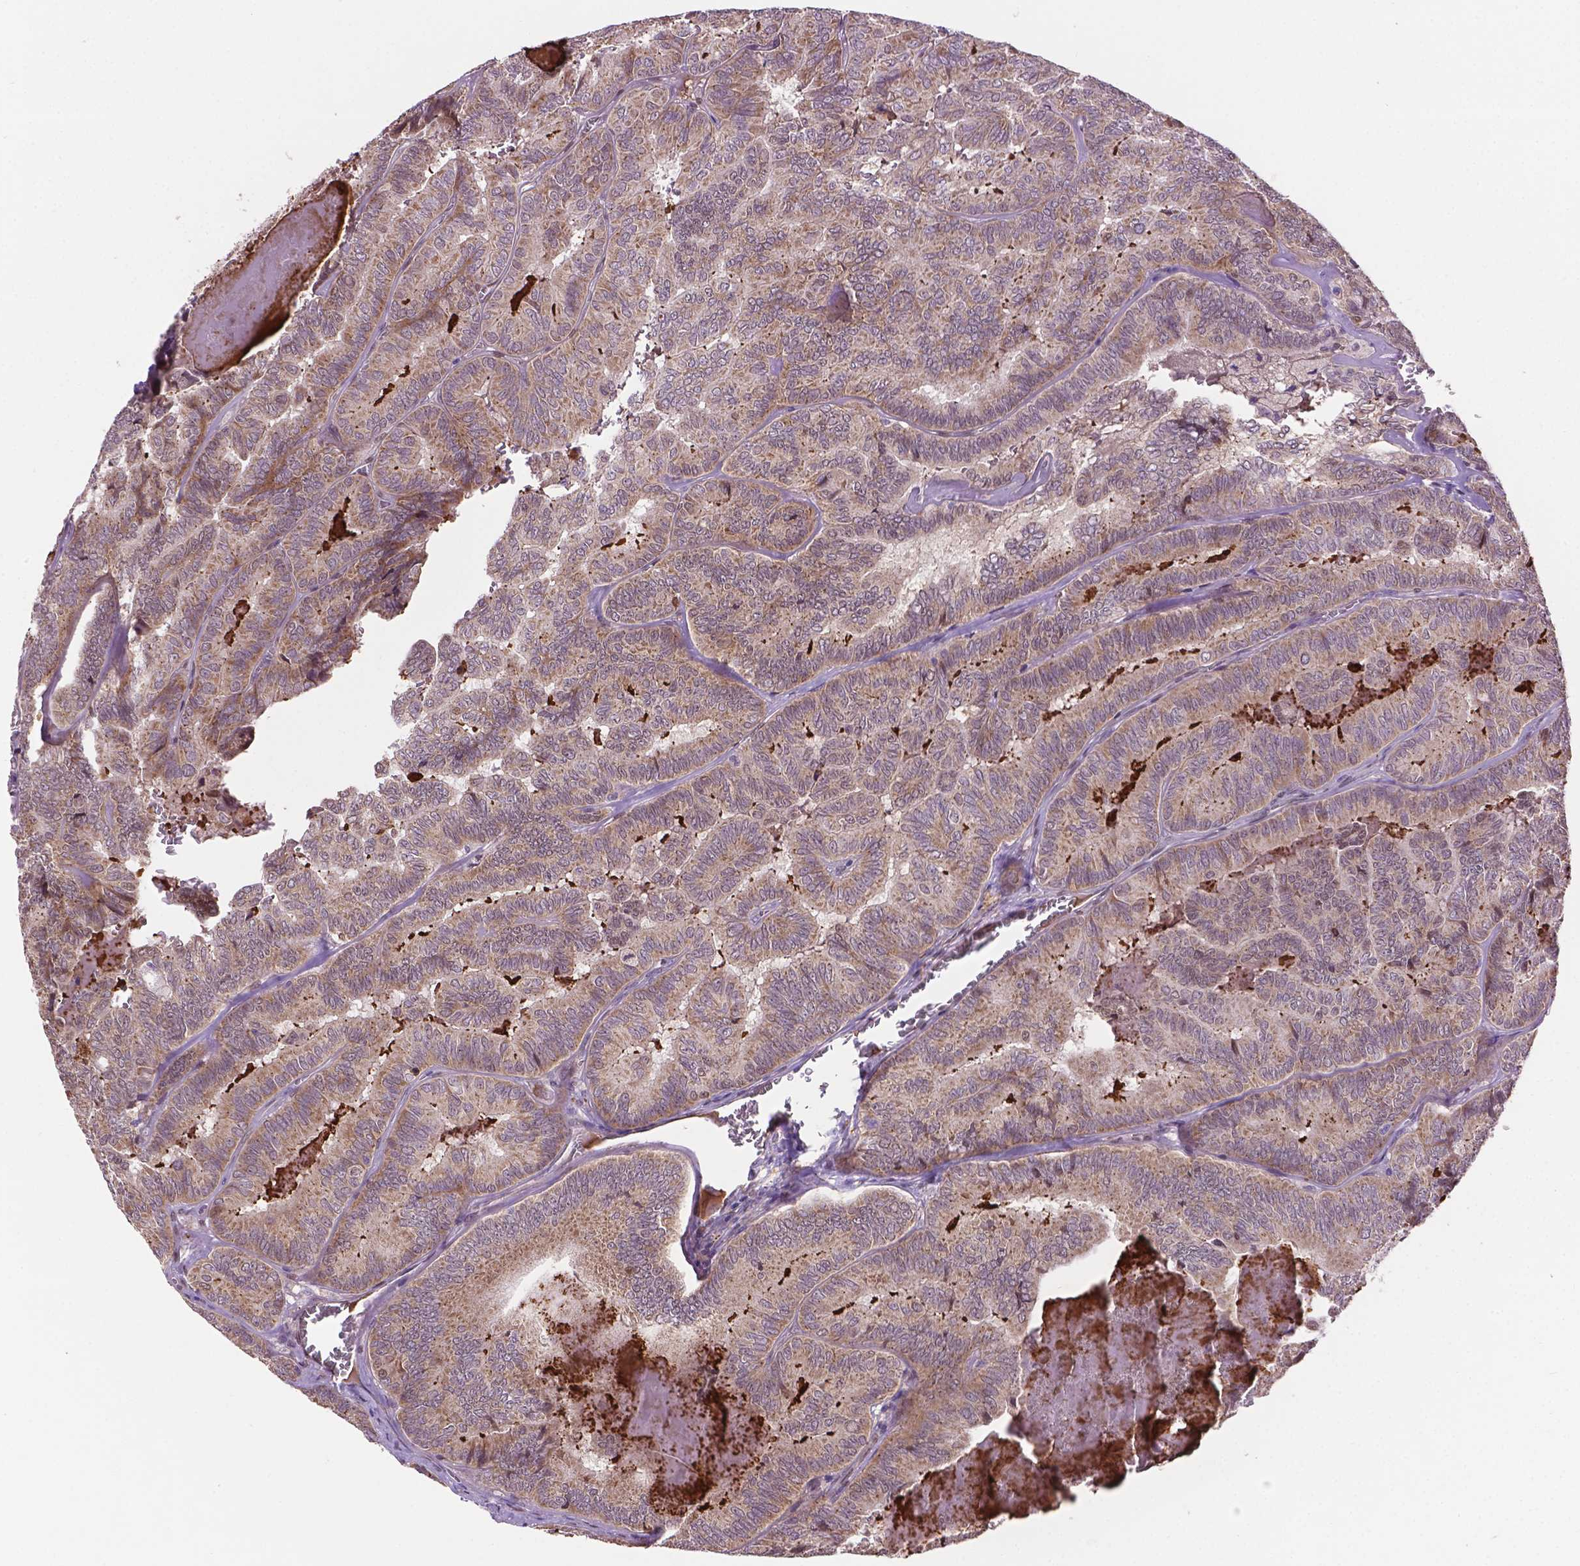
{"staining": {"intensity": "weak", "quantity": ">75%", "location": "cytoplasmic/membranous"}, "tissue": "thyroid cancer", "cell_type": "Tumor cells", "image_type": "cancer", "snomed": [{"axis": "morphology", "description": "Papillary adenocarcinoma, NOS"}, {"axis": "topography", "description": "Thyroid gland"}], "caption": "Thyroid papillary adenocarcinoma tissue shows weak cytoplasmic/membranous expression in about >75% of tumor cells, visualized by immunohistochemistry. The staining was performed using DAB (3,3'-diaminobenzidine) to visualize the protein expression in brown, while the nuclei were stained in blue with hematoxylin (Magnification: 20x).", "gene": "IRF6", "patient": {"sex": "female", "age": 75}}